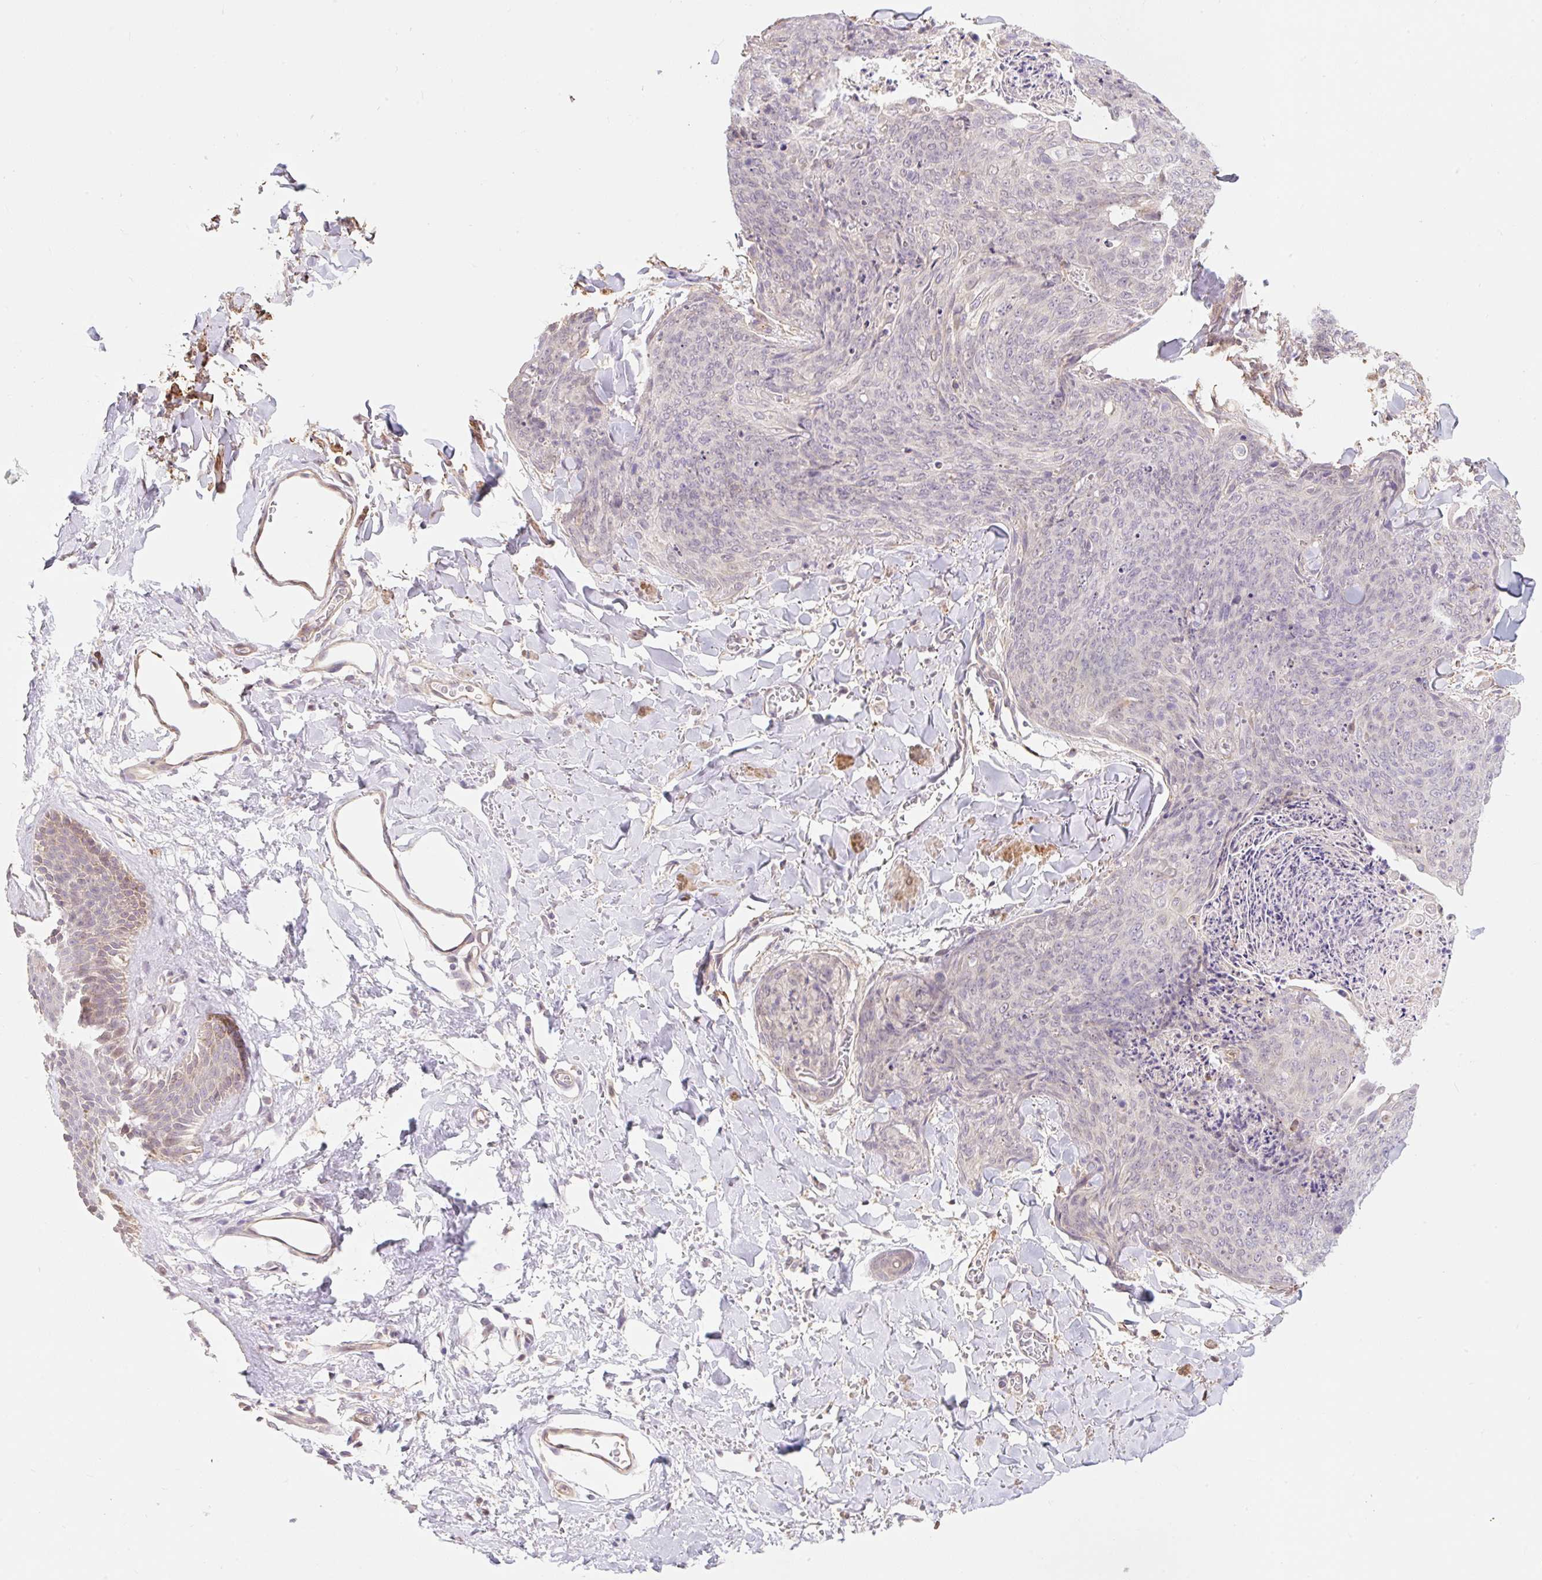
{"staining": {"intensity": "negative", "quantity": "none", "location": "none"}, "tissue": "skin cancer", "cell_type": "Tumor cells", "image_type": "cancer", "snomed": [{"axis": "morphology", "description": "Squamous cell carcinoma, NOS"}, {"axis": "topography", "description": "Skin"}, {"axis": "topography", "description": "Vulva"}], "caption": "There is no significant positivity in tumor cells of skin cancer.", "gene": "EMC10", "patient": {"sex": "female", "age": 85}}